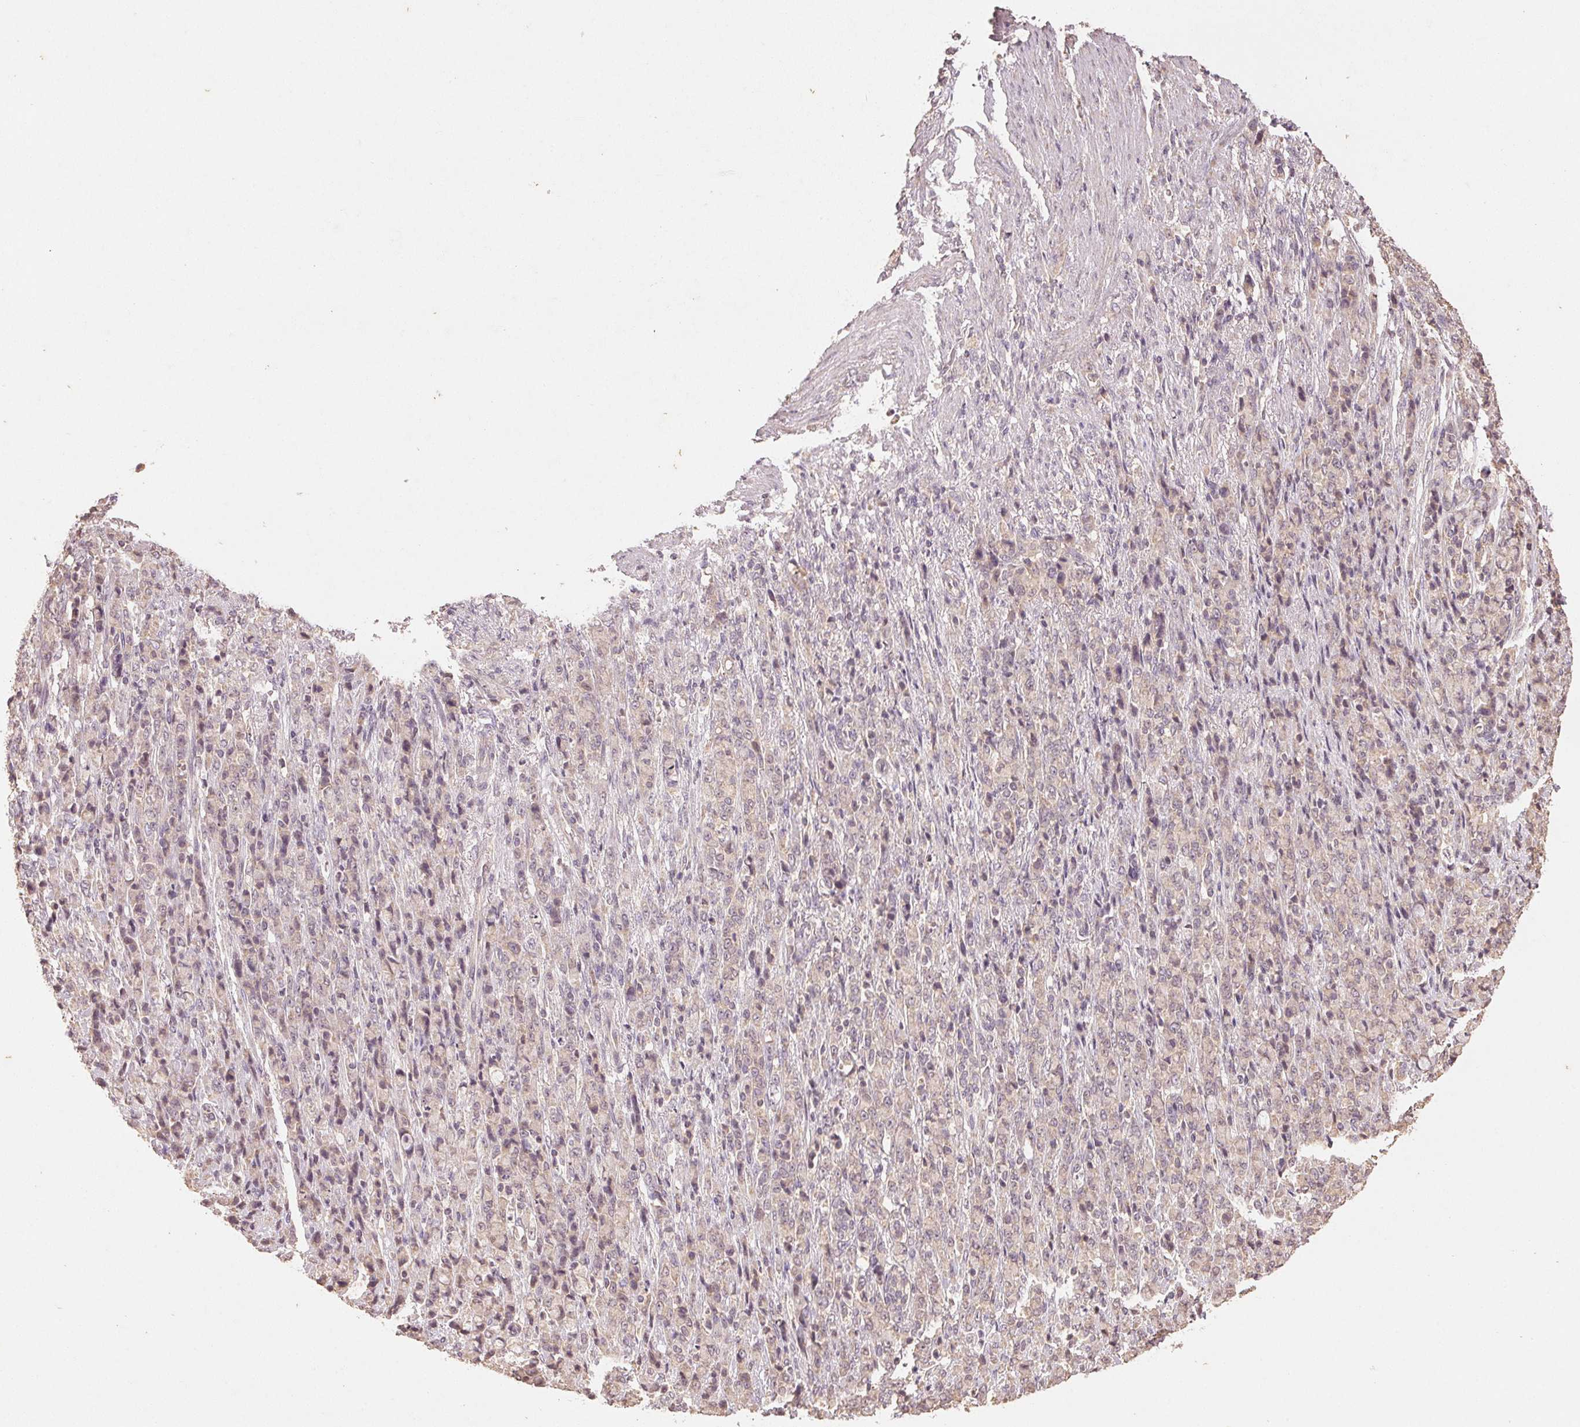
{"staining": {"intensity": "negative", "quantity": "none", "location": "none"}, "tissue": "stomach cancer", "cell_type": "Tumor cells", "image_type": "cancer", "snomed": [{"axis": "morphology", "description": "Adenocarcinoma, NOS"}, {"axis": "topography", "description": "Stomach"}], "caption": "Immunohistochemistry histopathology image of neoplastic tissue: stomach cancer stained with DAB (3,3'-diaminobenzidine) reveals no significant protein staining in tumor cells.", "gene": "COX14", "patient": {"sex": "female", "age": 79}}